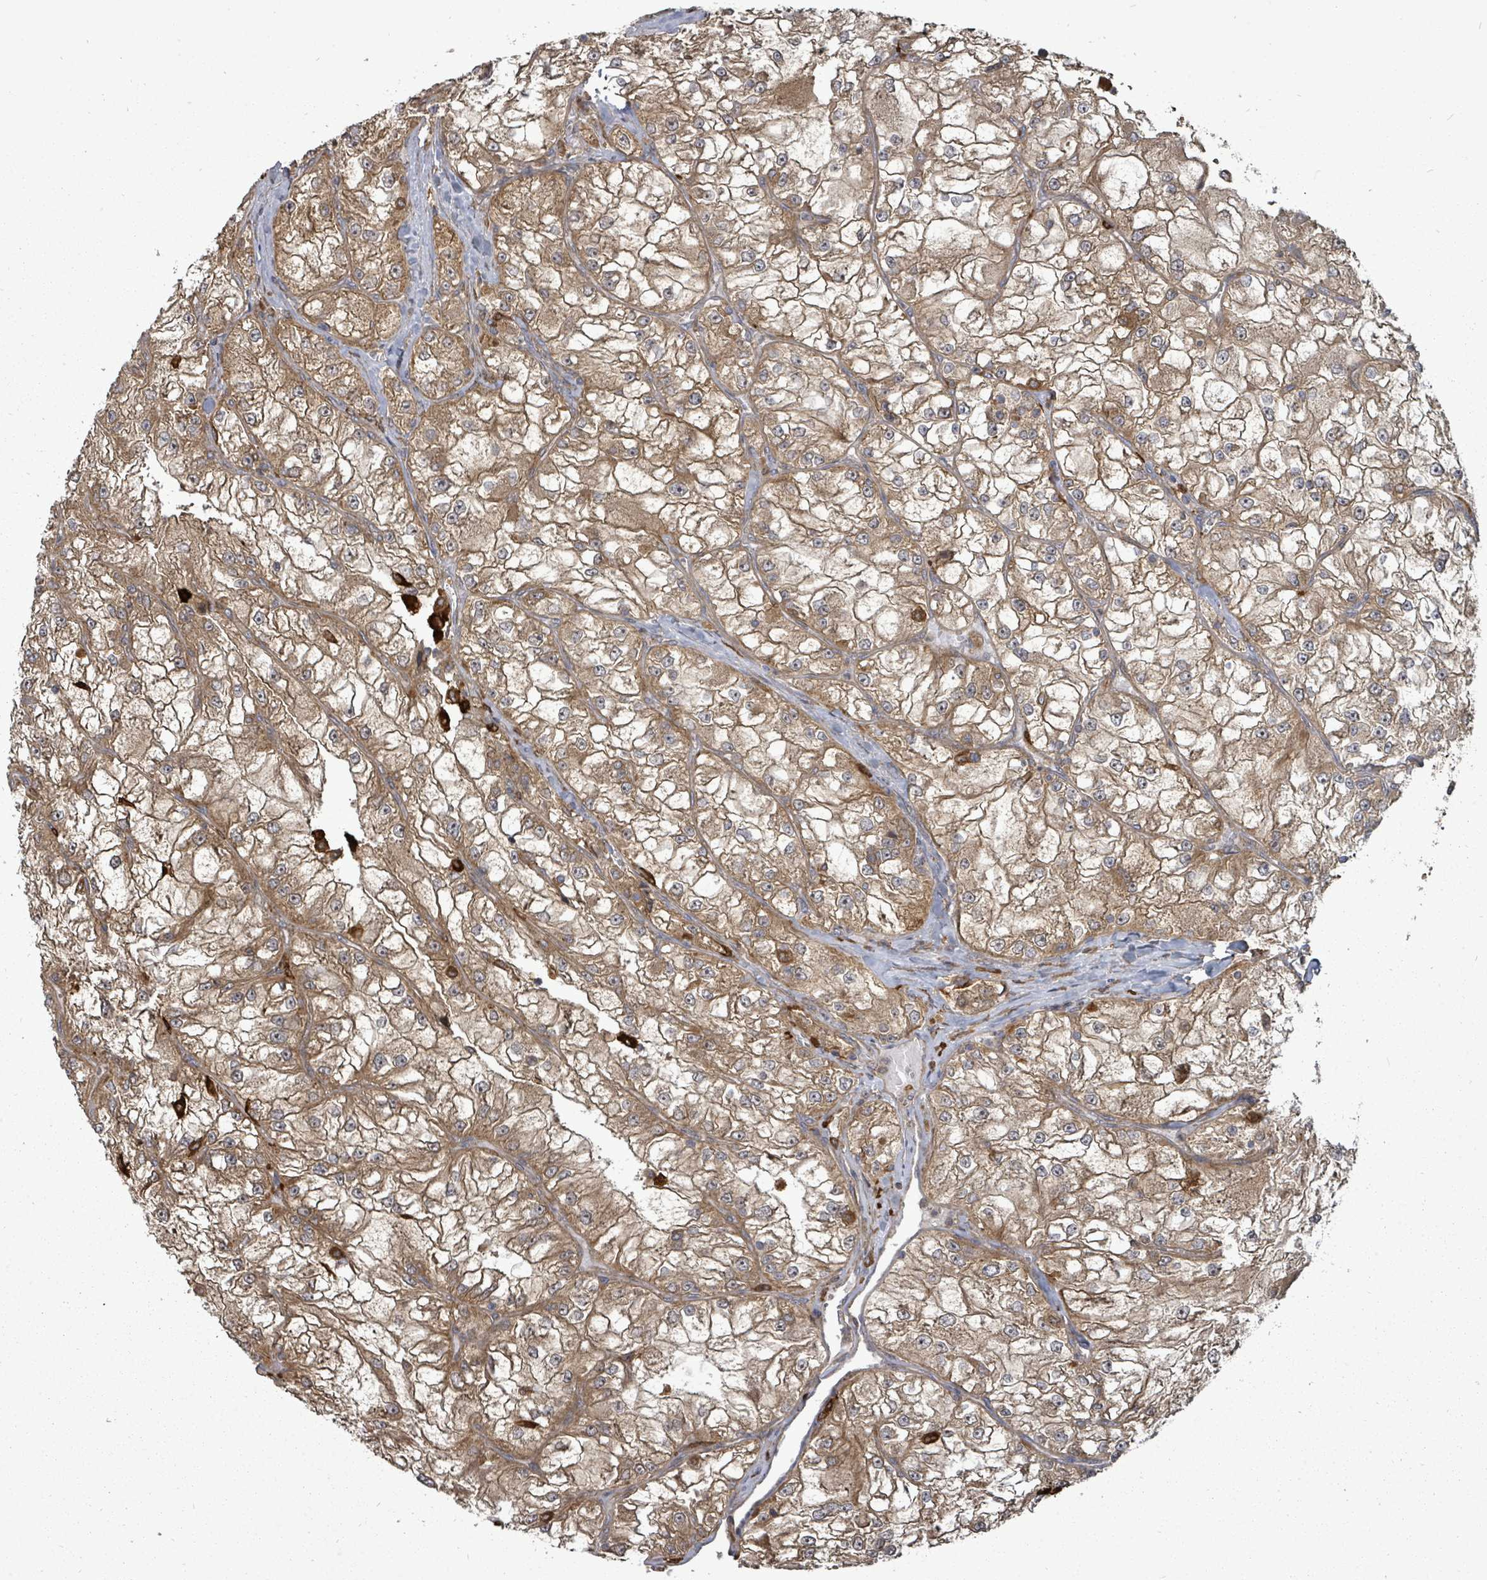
{"staining": {"intensity": "moderate", "quantity": ">75%", "location": "cytoplasmic/membranous"}, "tissue": "renal cancer", "cell_type": "Tumor cells", "image_type": "cancer", "snomed": [{"axis": "morphology", "description": "Adenocarcinoma, NOS"}, {"axis": "topography", "description": "Kidney"}], "caption": "Renal cancer was stained to show a protein in brown. There is medium levels of moderate cytoplasmic/membranous staining in about >75% of tumor cells.", "gene": "EIF3C", "patient": {"sex": "female", "age": 72}}